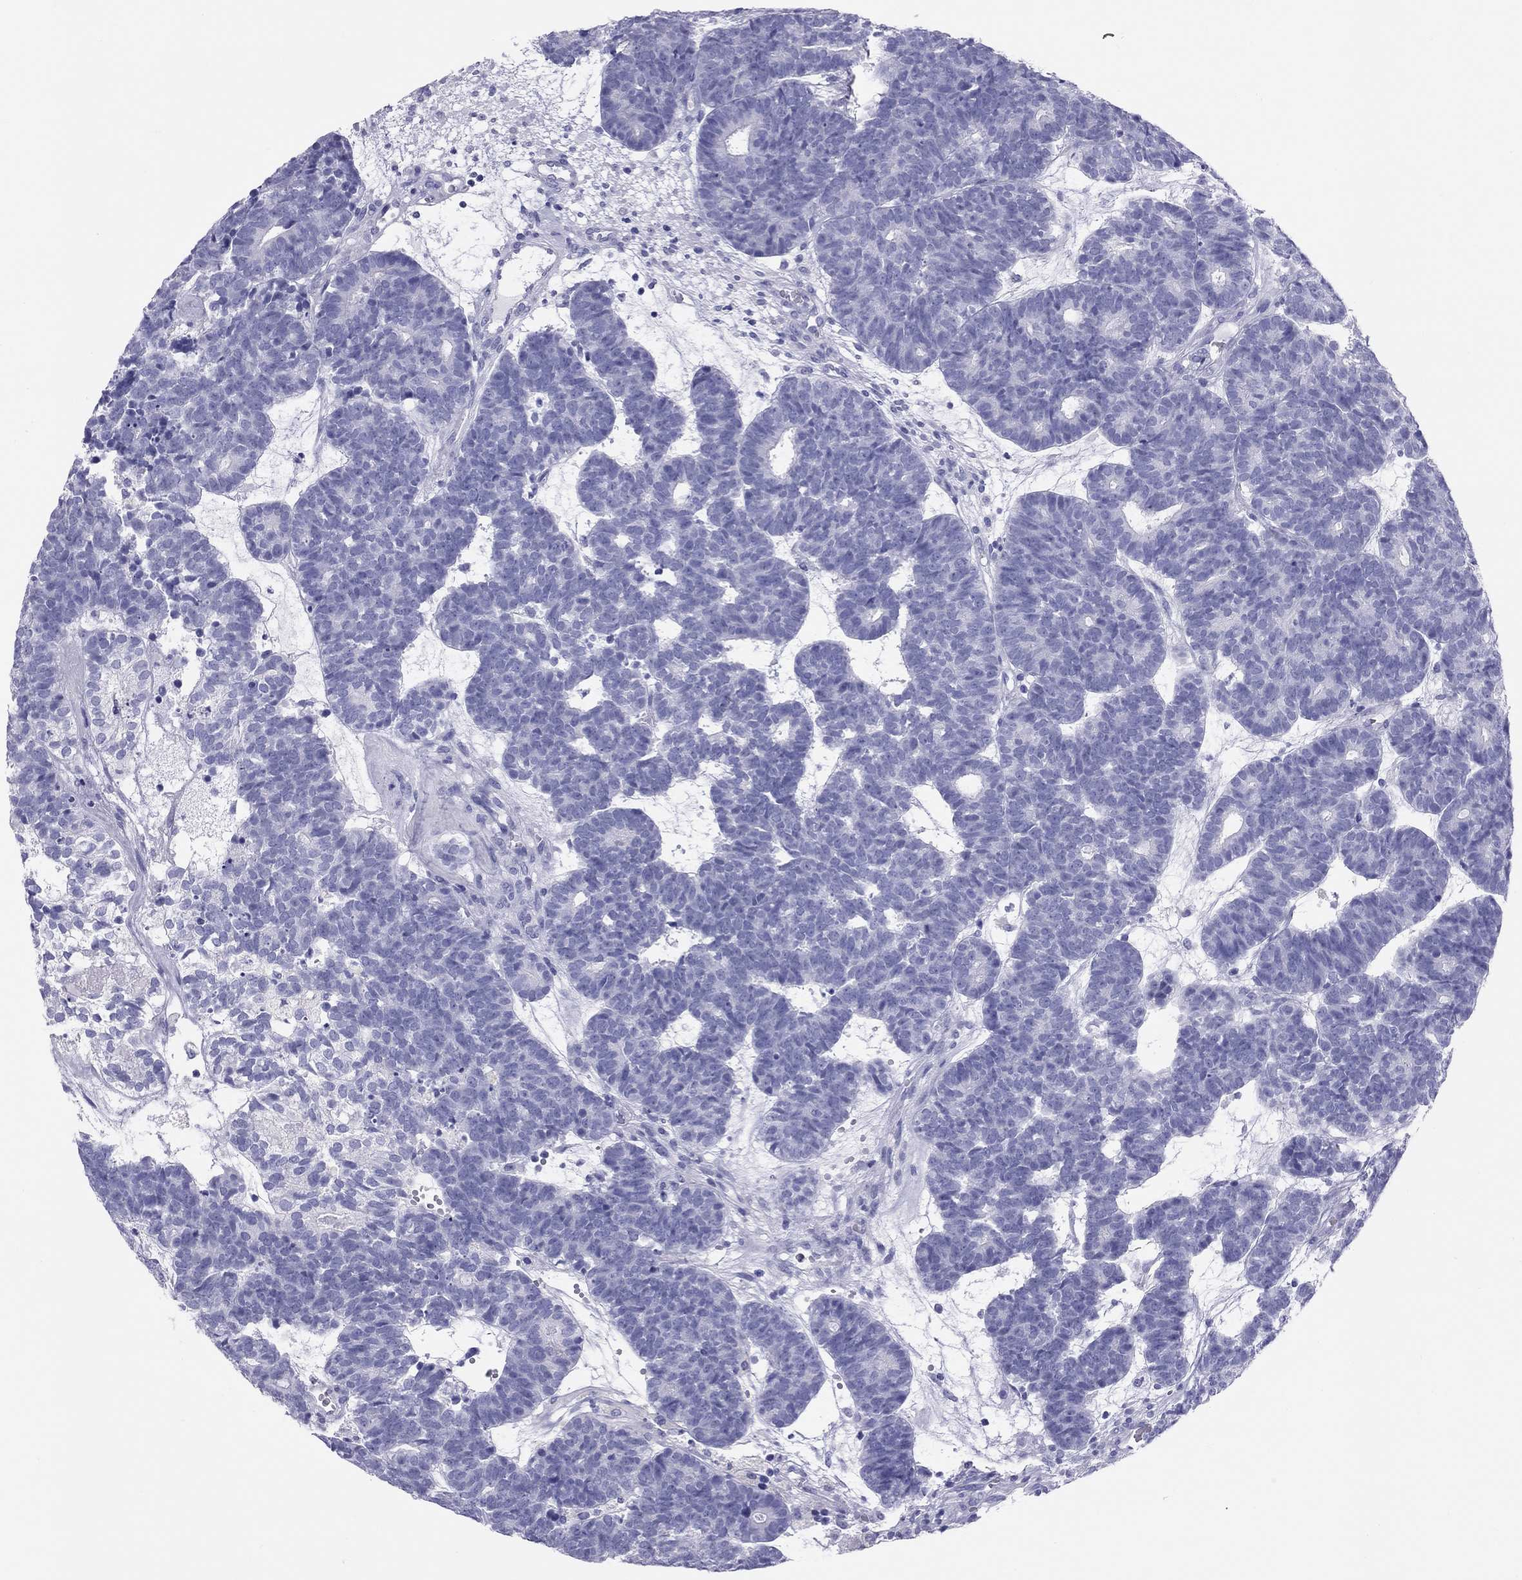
{"staining": {"intensity": "negative", "quantity": "none", "location": "none"}, "tissue": "head and neck cancer", "cell_type": "Tumor cells", "image_type": "cancer", "snomed": [{"axis": "morphology", "description": "Adenocarcinoma, NOS"}, {"axis": "topography", "description": "Head-Neck"}], "caption": "Head and neck adenocarcinoma was stained to show a protein in brown. There is no significant staining in tumor cells.", "gene": "PSMB11", "patient": {"sex": "female", "age": 81}}